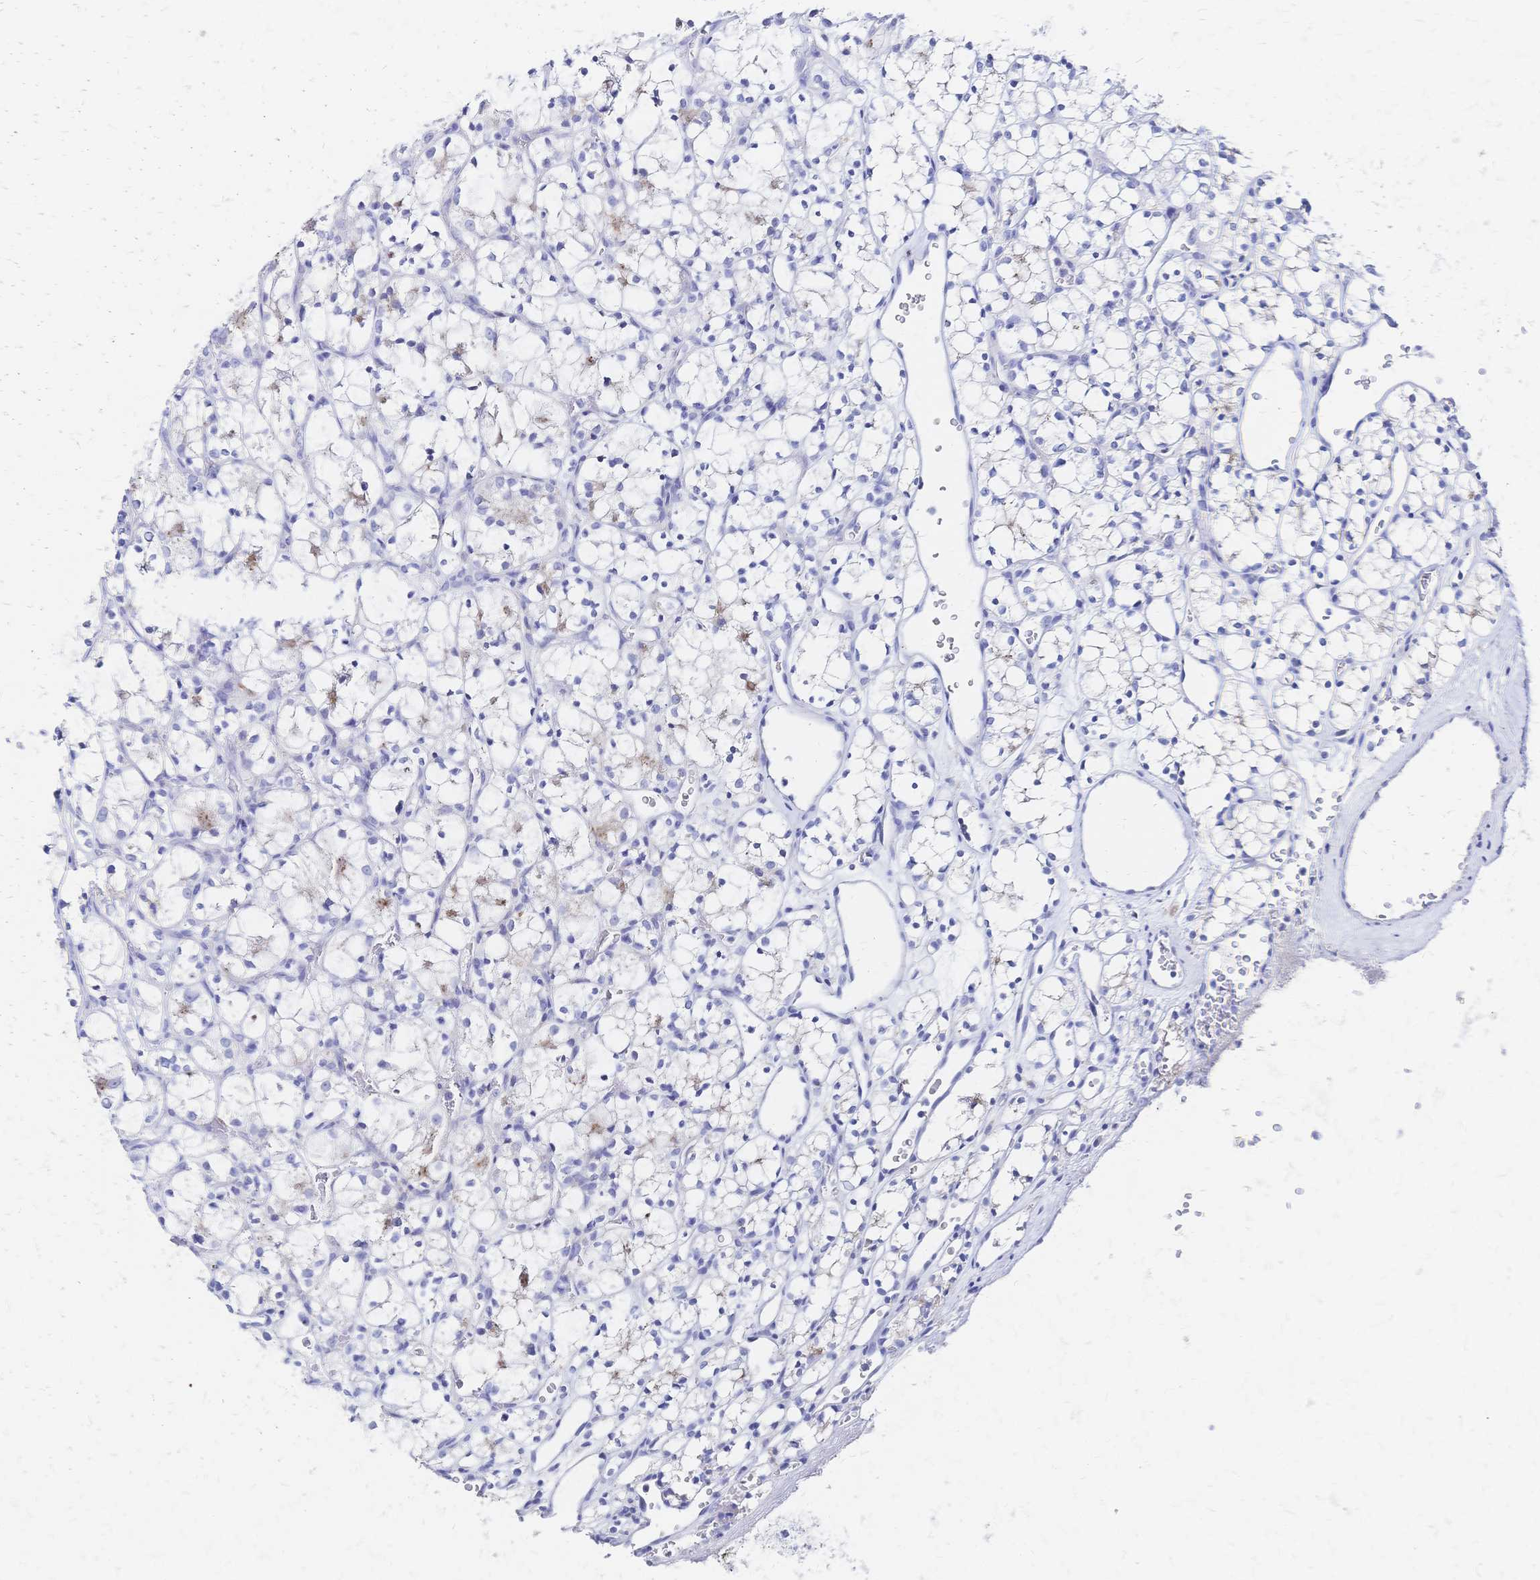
{"staining": {"intensity": "negative", "quantity": "none", "location": "none"}, "tissue": "renal cancer", "cell_type": "Tumor cells", "image_type": "cancer", "snomed": [{"axis": "morphology", "description": "Adenocarcinoma, NOS"}, {"axis": "topography", "description": "Kidney"}], "caption": "This is an immunohistochemistry image of human adenocarcinoma (renal). There is no expression in tumor cells.", "gene": "SLC5A1", "patient": {"sex": "female", "age": 69}}